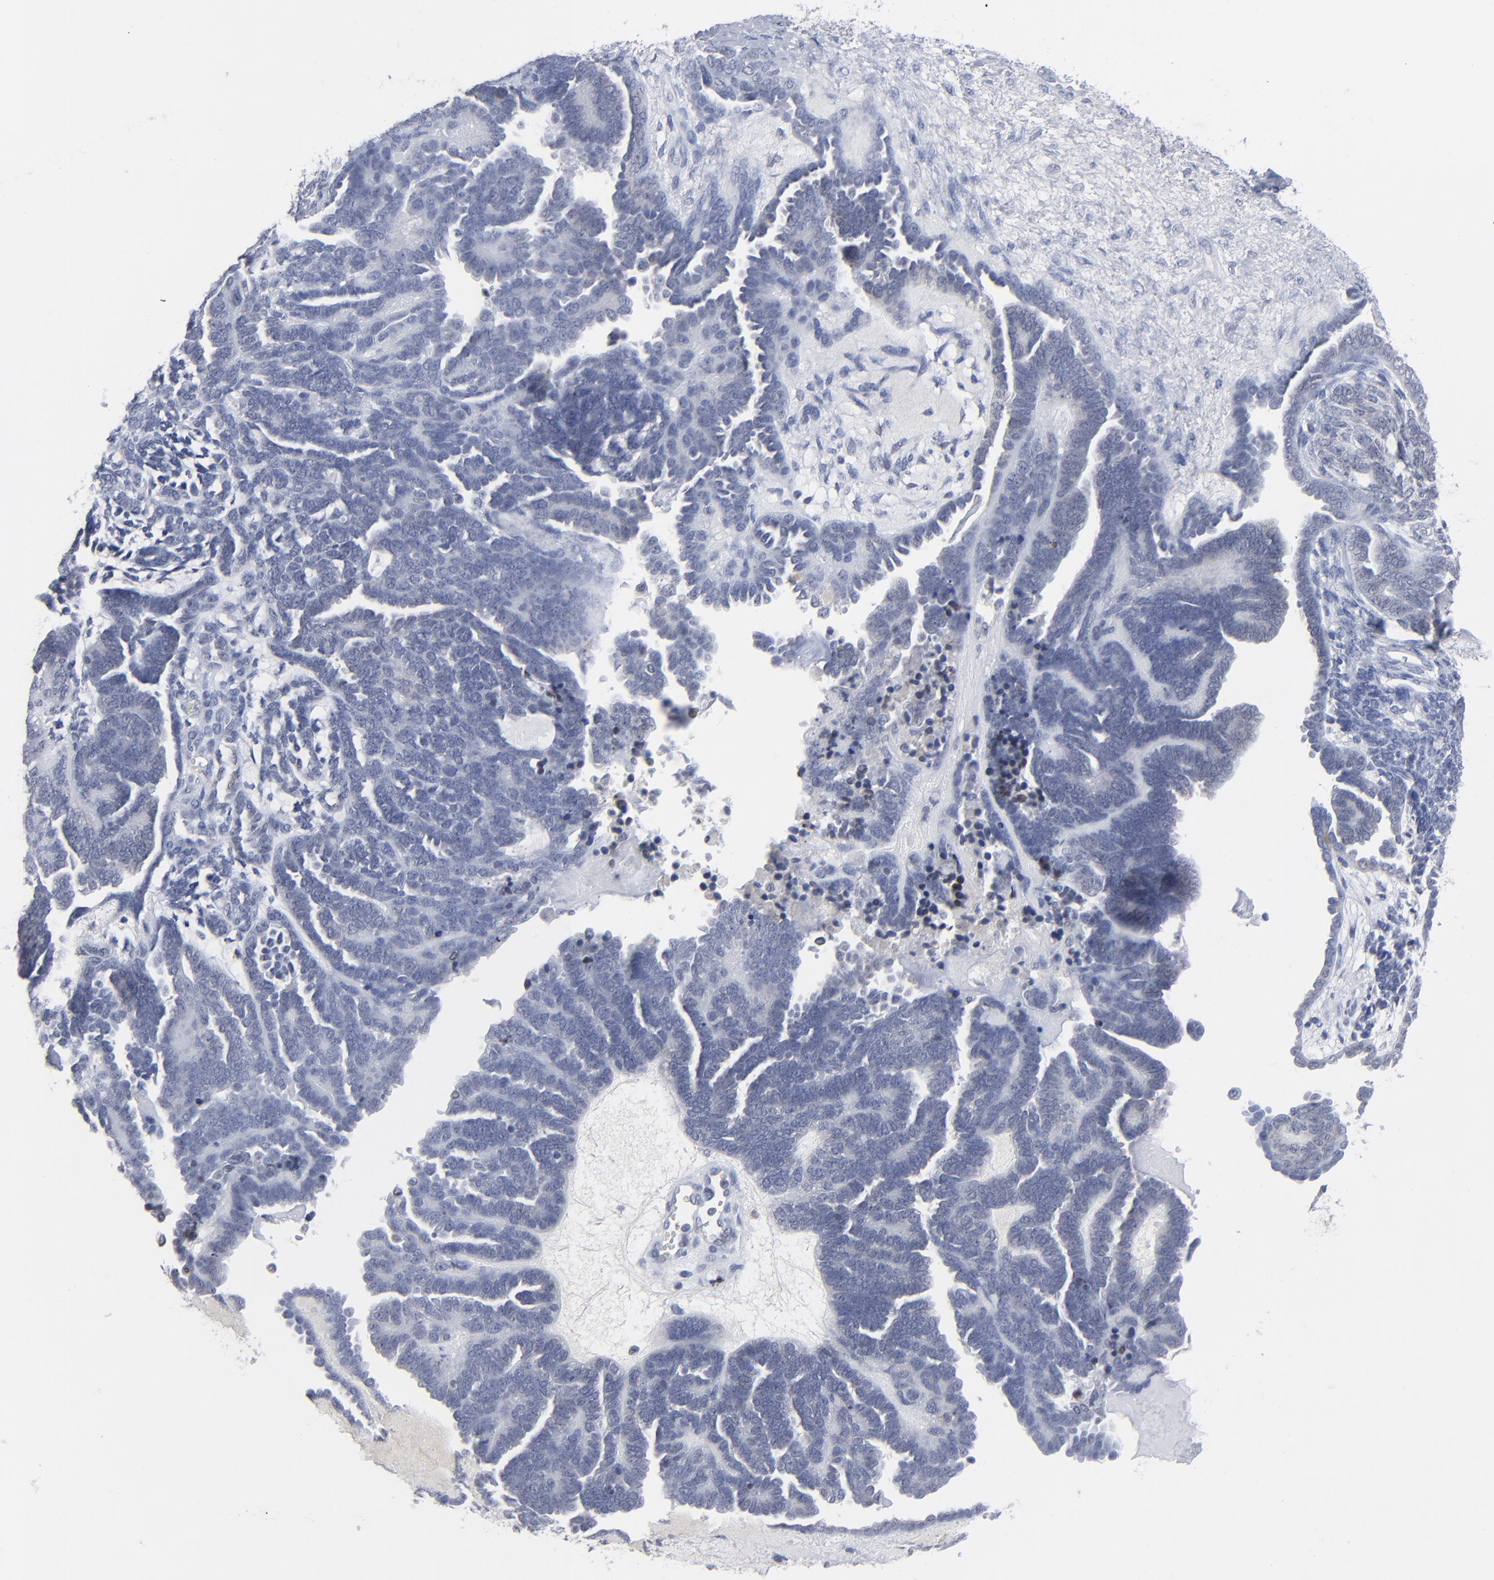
{"staining": {"intensity": "negative", "quantity": "none", "location": "none"}, "tissue": "endometrial cancer", "cell_type": "Tumor cells", "image_type": "cancer", "snomed": [{"axis": "morphology", "description": "Neoplasm, malignant, NOS"}, {"axis": "topography", "description": "Endometrium"}], "caption": "Immunohistochemistry micrograph of neoplastic tissue: human endometrial malignant neoplasm stained with DAB (3,3'-diaminobenzidine) reveals no significant protein expression in tumor cells.", "gene": "NUP88", "patient": {"sex": "female", "age": 74}}